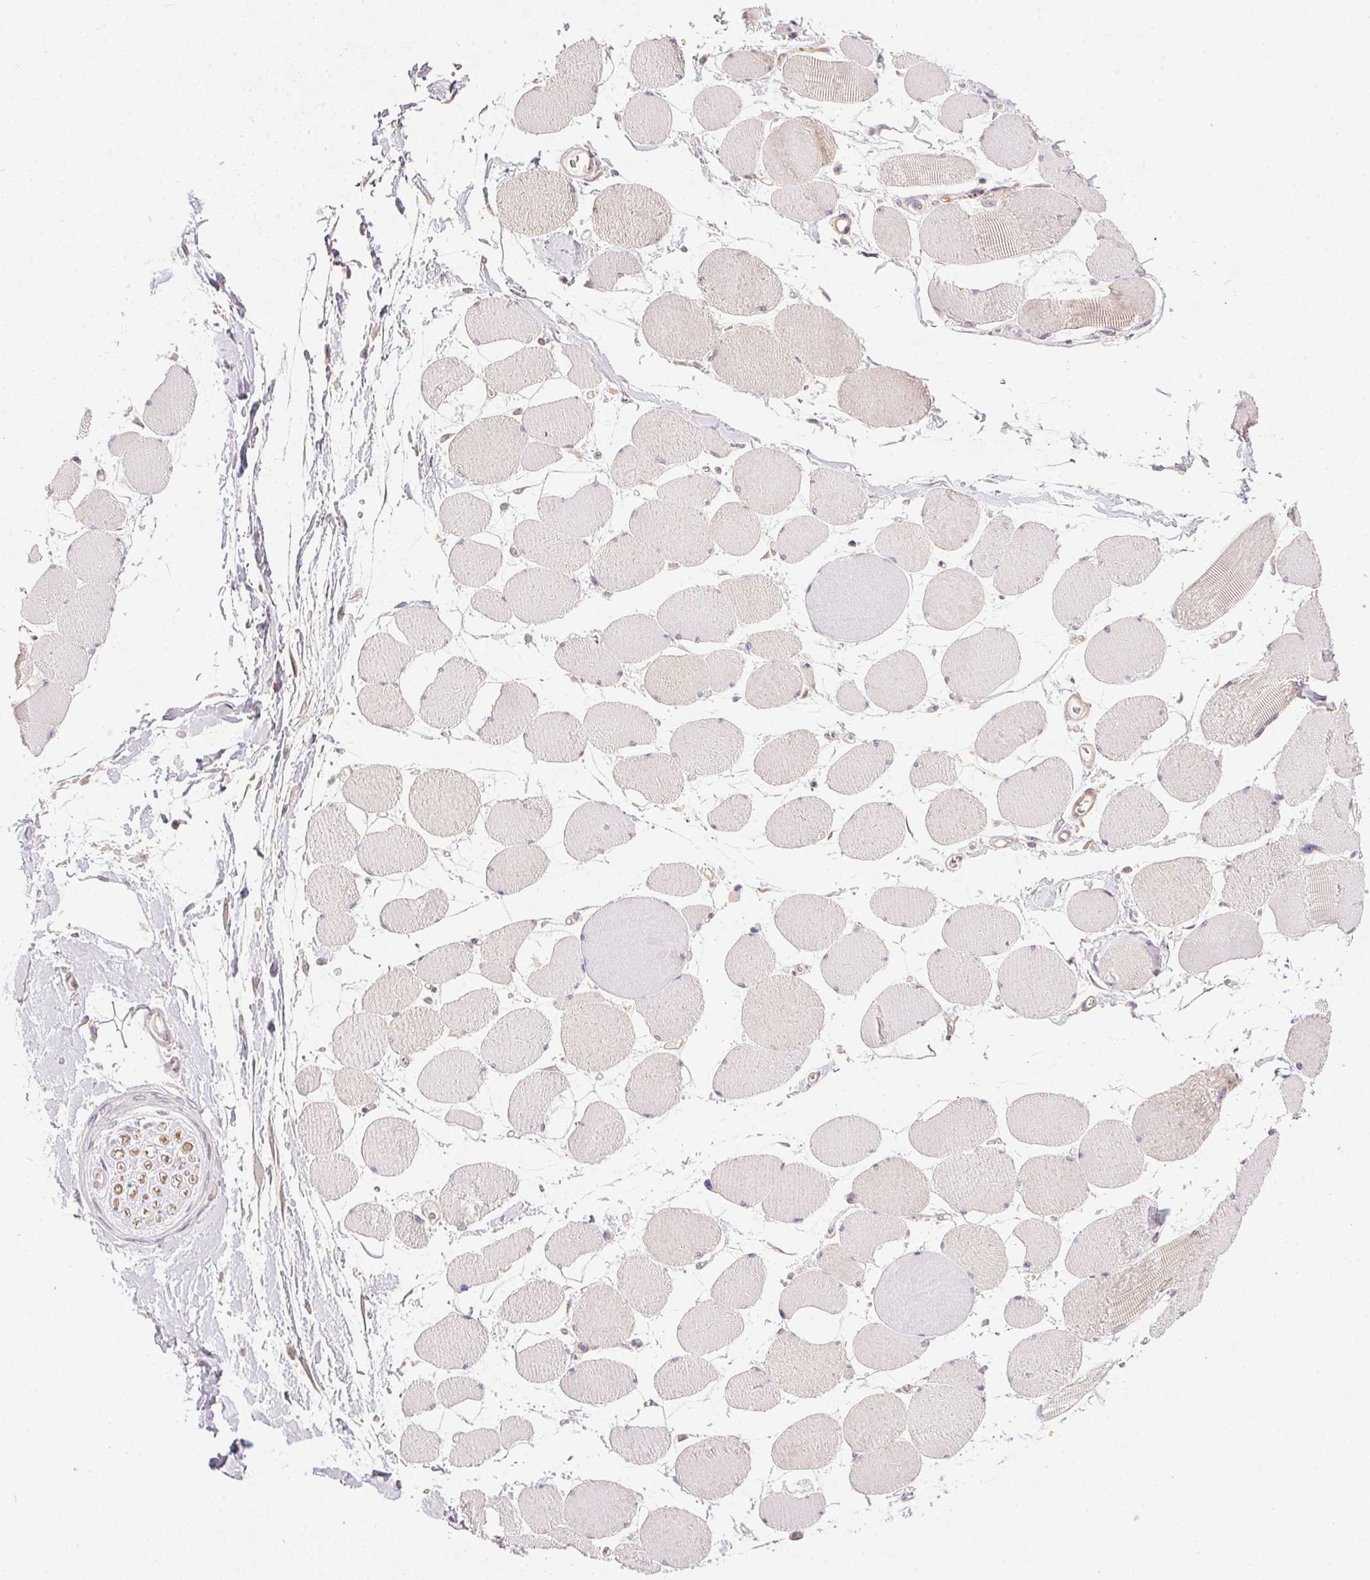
{"staining": {"intensity": "weak", "quantity": "<25%", "location": "cytoplasmic/membranous"}, "tissue": "skeletal muscle", "cell_type": "Myocytes", "image_type": "normal", "snomed": [{"axis": "morphology", "description": "Normal tissue, NOS"}, {"axis": "topography", "description": "Skeletal muscle"}], "caption": "There is no significant staining in myocytes of skeletal muscle.", "gene": "TTC23L", "patient": {"sex": "female", "age": 75}}